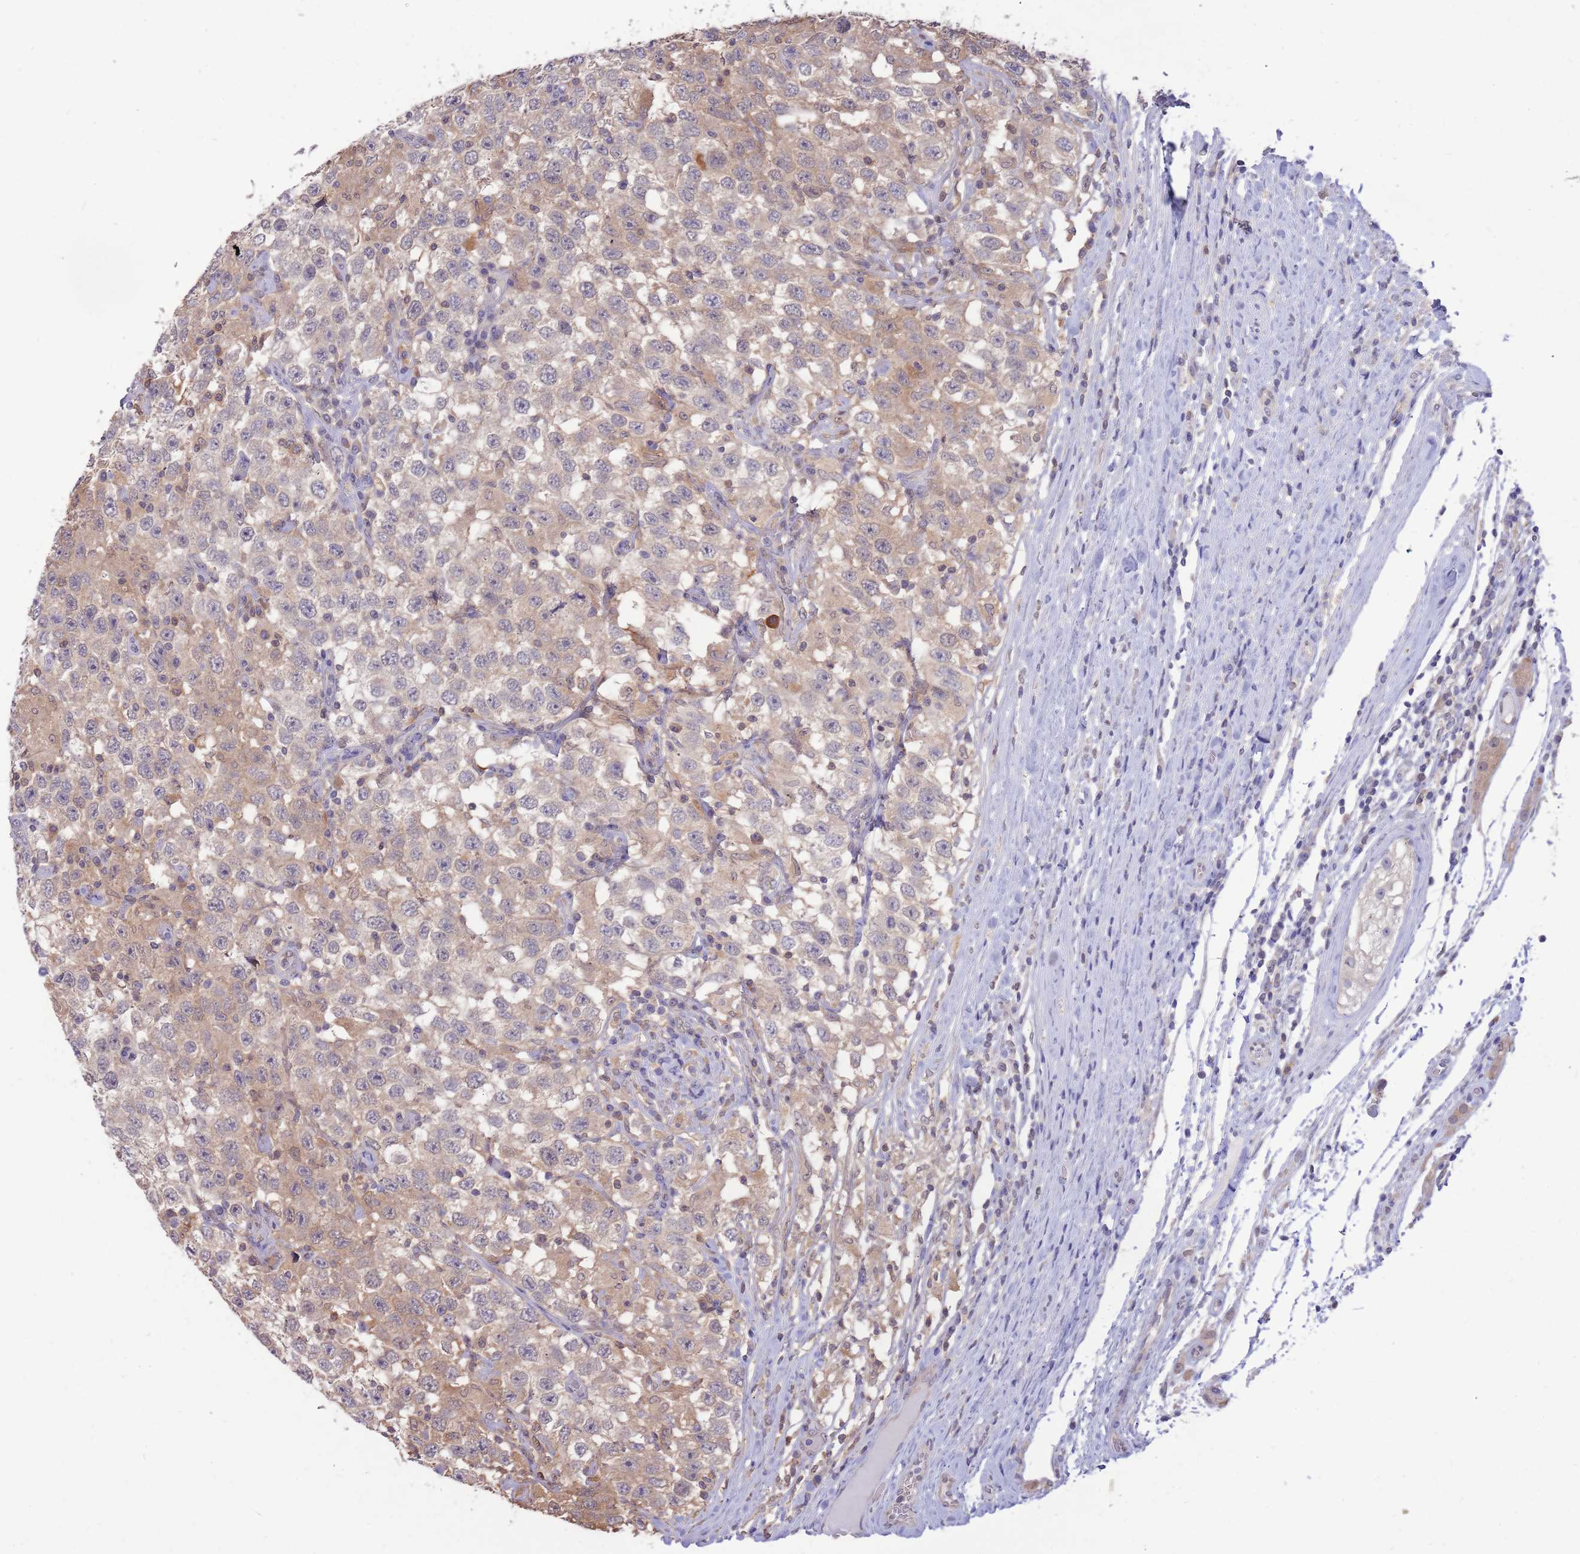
{"staining": {"intensity": "moderate", "quantity": "<25%", "location": "cytoplasmic/membranous"}, "tissue": "testis cancer", "cell_type": "Tumor cells", "image_type": "cancer", "snomed": [{"axis": "morphology", "description": "Seminoma, NOS"}, {"axis": "topography", "description": "Testis"}], "caption": "Immunohistochemical staining of seminoma (testis) displays low levels of moderate cytoplasmic/membranous protein expression in approximately <25% of tumor cells.", "gene": "AP5S1", "patient": {"sex": "male", "age": 41}}